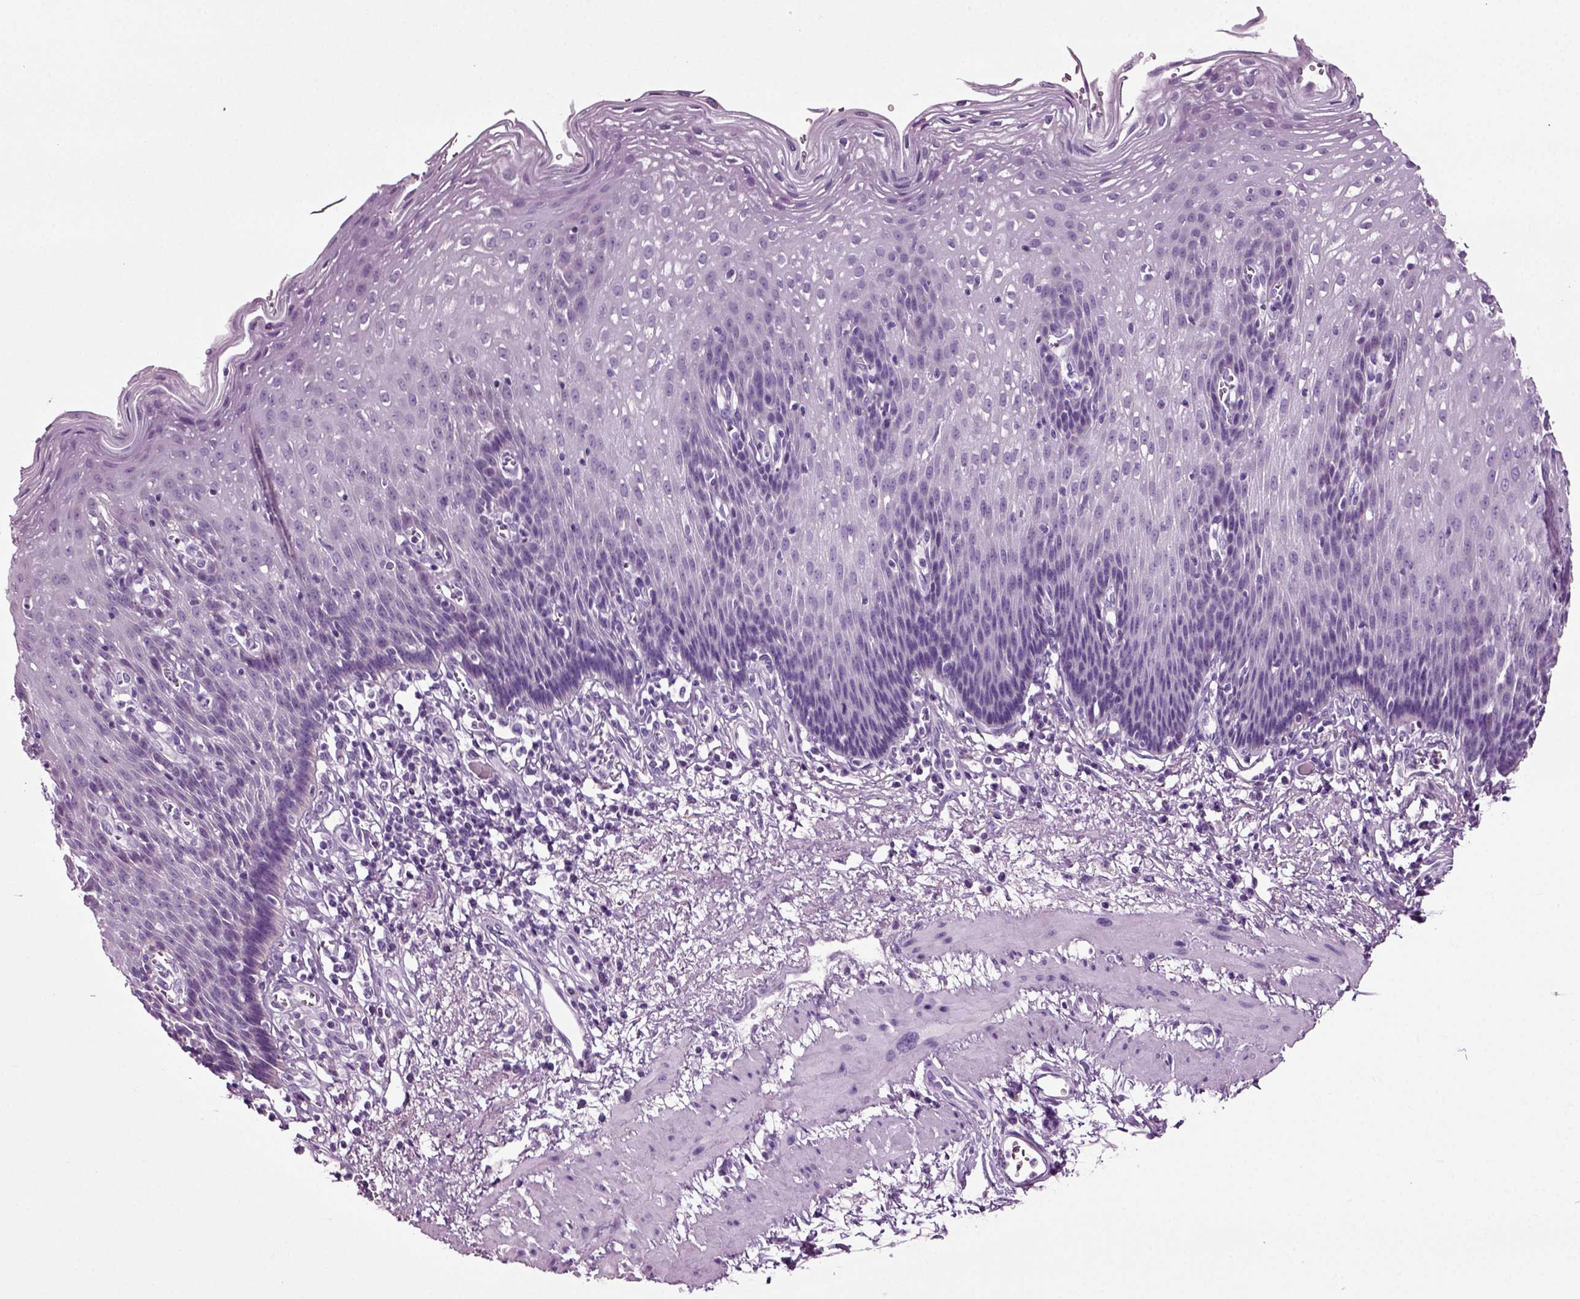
{"staining": {"intensity": "negative", "quantity": "none", "location": "none"}, "tissue": "esophagus", "cell_type": "Squamous epithelial cells", "image_type": "normal", "snomed": [{"axis": "morphology", "description": "Normal tissue, NOS"}, {"axis": "topography", "description": "Esophagus"}], "caption": "The histopathology image shows no staining of squamous epithelial cells in unremarkable esophagus.", "gene": "DNAH10", "patient": {"sex": "male", "age": 57}}